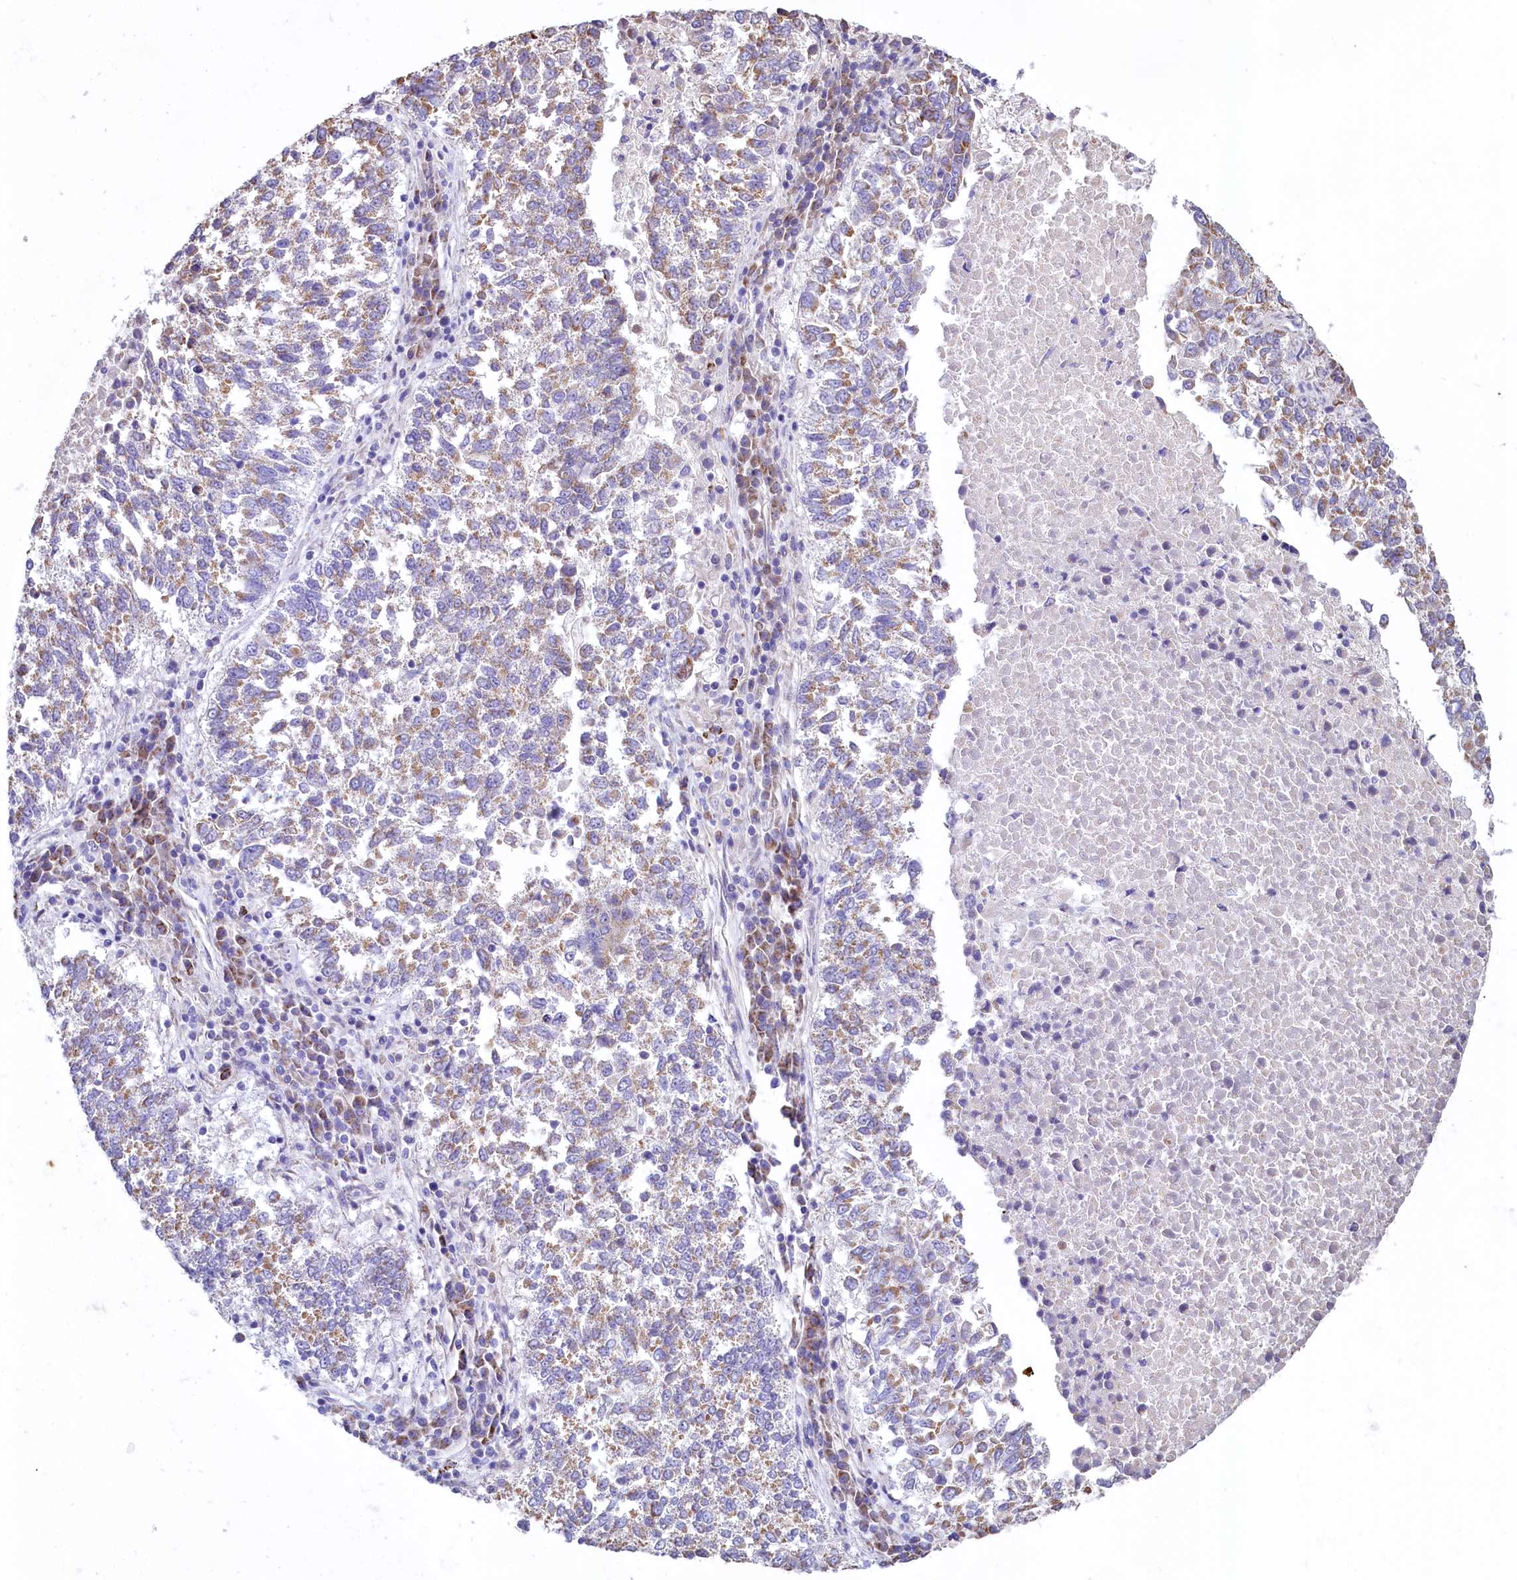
{"staining": {"intensity": "weak", "quantity": "25%-75%", "location": "cytoplasmic/membranous"}, "tissue": "lung cancer", "cell_type": "Tumor cells", "image_type": "cancer", "snomed": [{"axis": "morphology", "description": "Squamous cell carcinoma, NOS"}, {"axis": "topography", "description": "Lung"}], "caption": "Lung cancer tissue exhibits weak cytoplasmic/membranous staining in approximately 25%-75% of tumor cells", "gene": "IDH3A", "patient": {"sex": "male", "age": 73}}